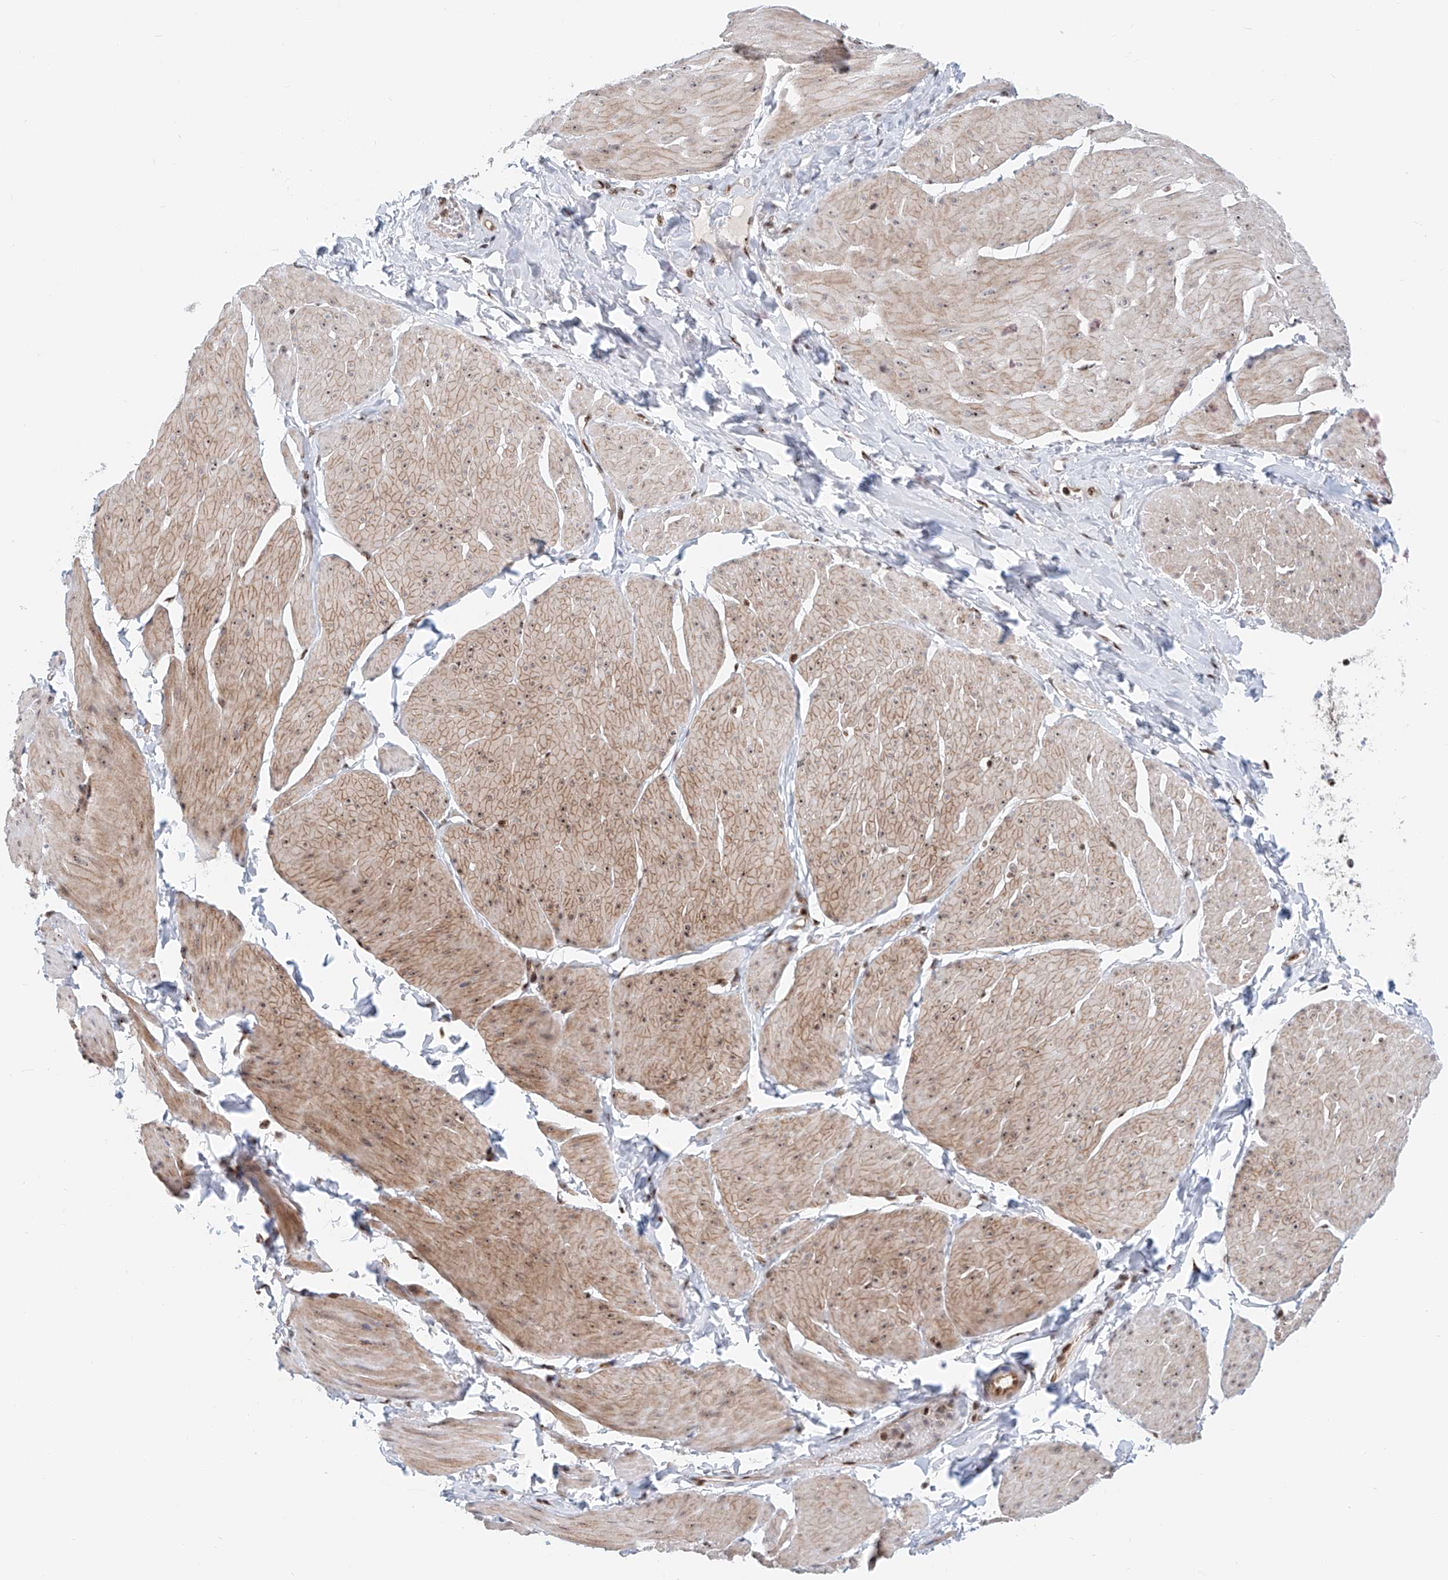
{"staining": {"intensity": "moderate", "quantity": ">75%", "location": "cytoplasmic/membranous,nuclear"}, "tissue": "smooth muscle", "cell_type": "Smooth muscle cells", "image_type": "normal", "snomed": [{"axis": "morphology", "description": "Urothelial carcinoma, High grade"}, {"axis": "topography", "description": "Urinary bladder"}], "caption": "An immunohistochemistry histopathology image of normal tissue is shown. Protein staining in brown labels moderate cytoplasmic/membranous,nuclear positivity in smooth muscle within smooth muscle cells.", "gene": "PRUNE2", "patient": {"sex": "male", "age": 46}}